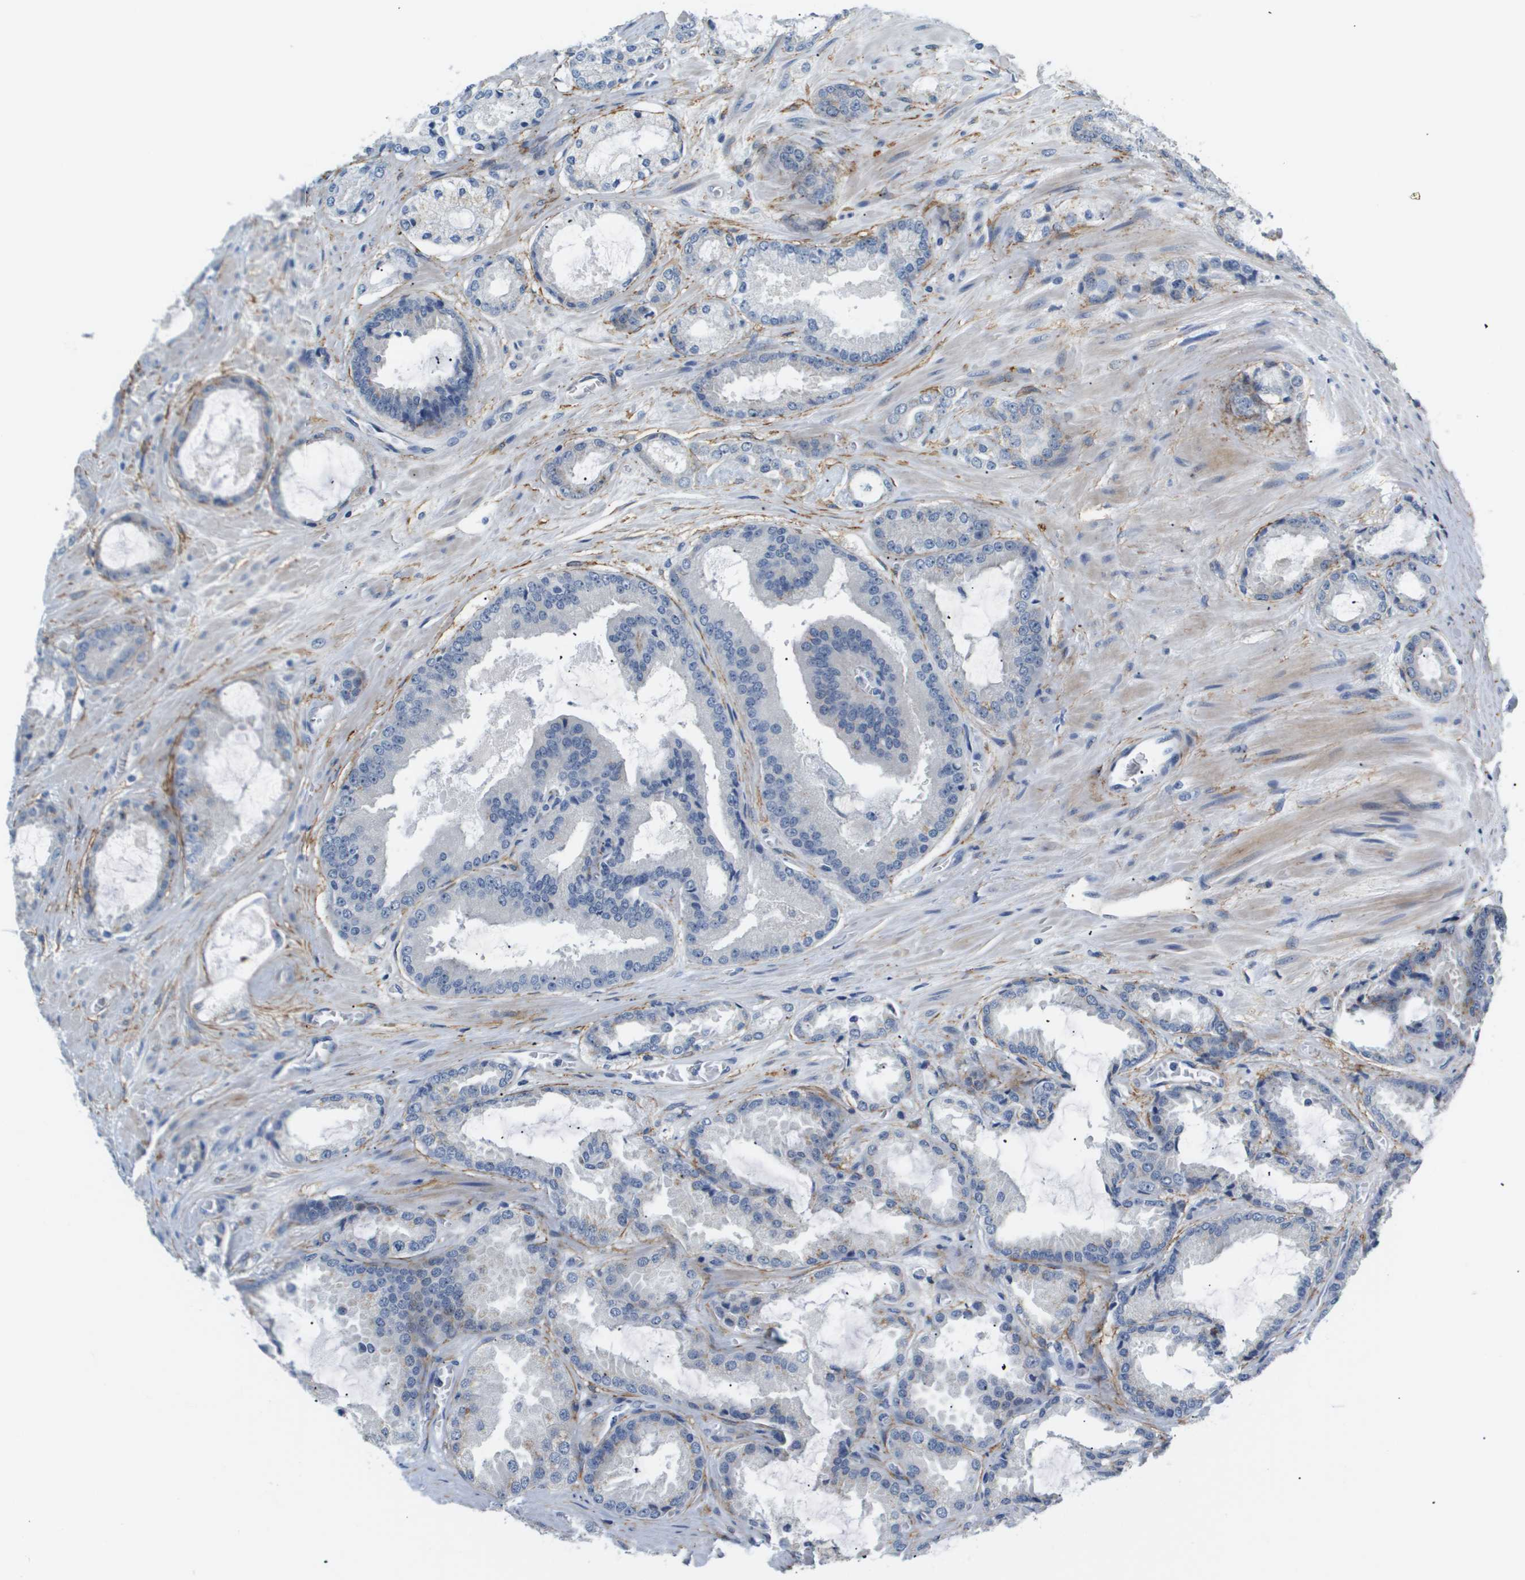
{"staining": {"intensity": "negative", "quantity": "none", "location": "none"}, "tissue": "prostate cancer", "cell_type": "Tumor cells", "image_type": "cancer", "snomed": [{"axis": "morphology", "description": "Adenocarcinoma, High grade"}, {"axis": "topography", "description": "Prostate"}], "caption": "A micrograph of prostate adenocarcinoma (high-grade) stained for a protein displays no brown staining in tumor cells.", "gene": "OTUD5", "patient": {"sex": "male", "age": 65}}